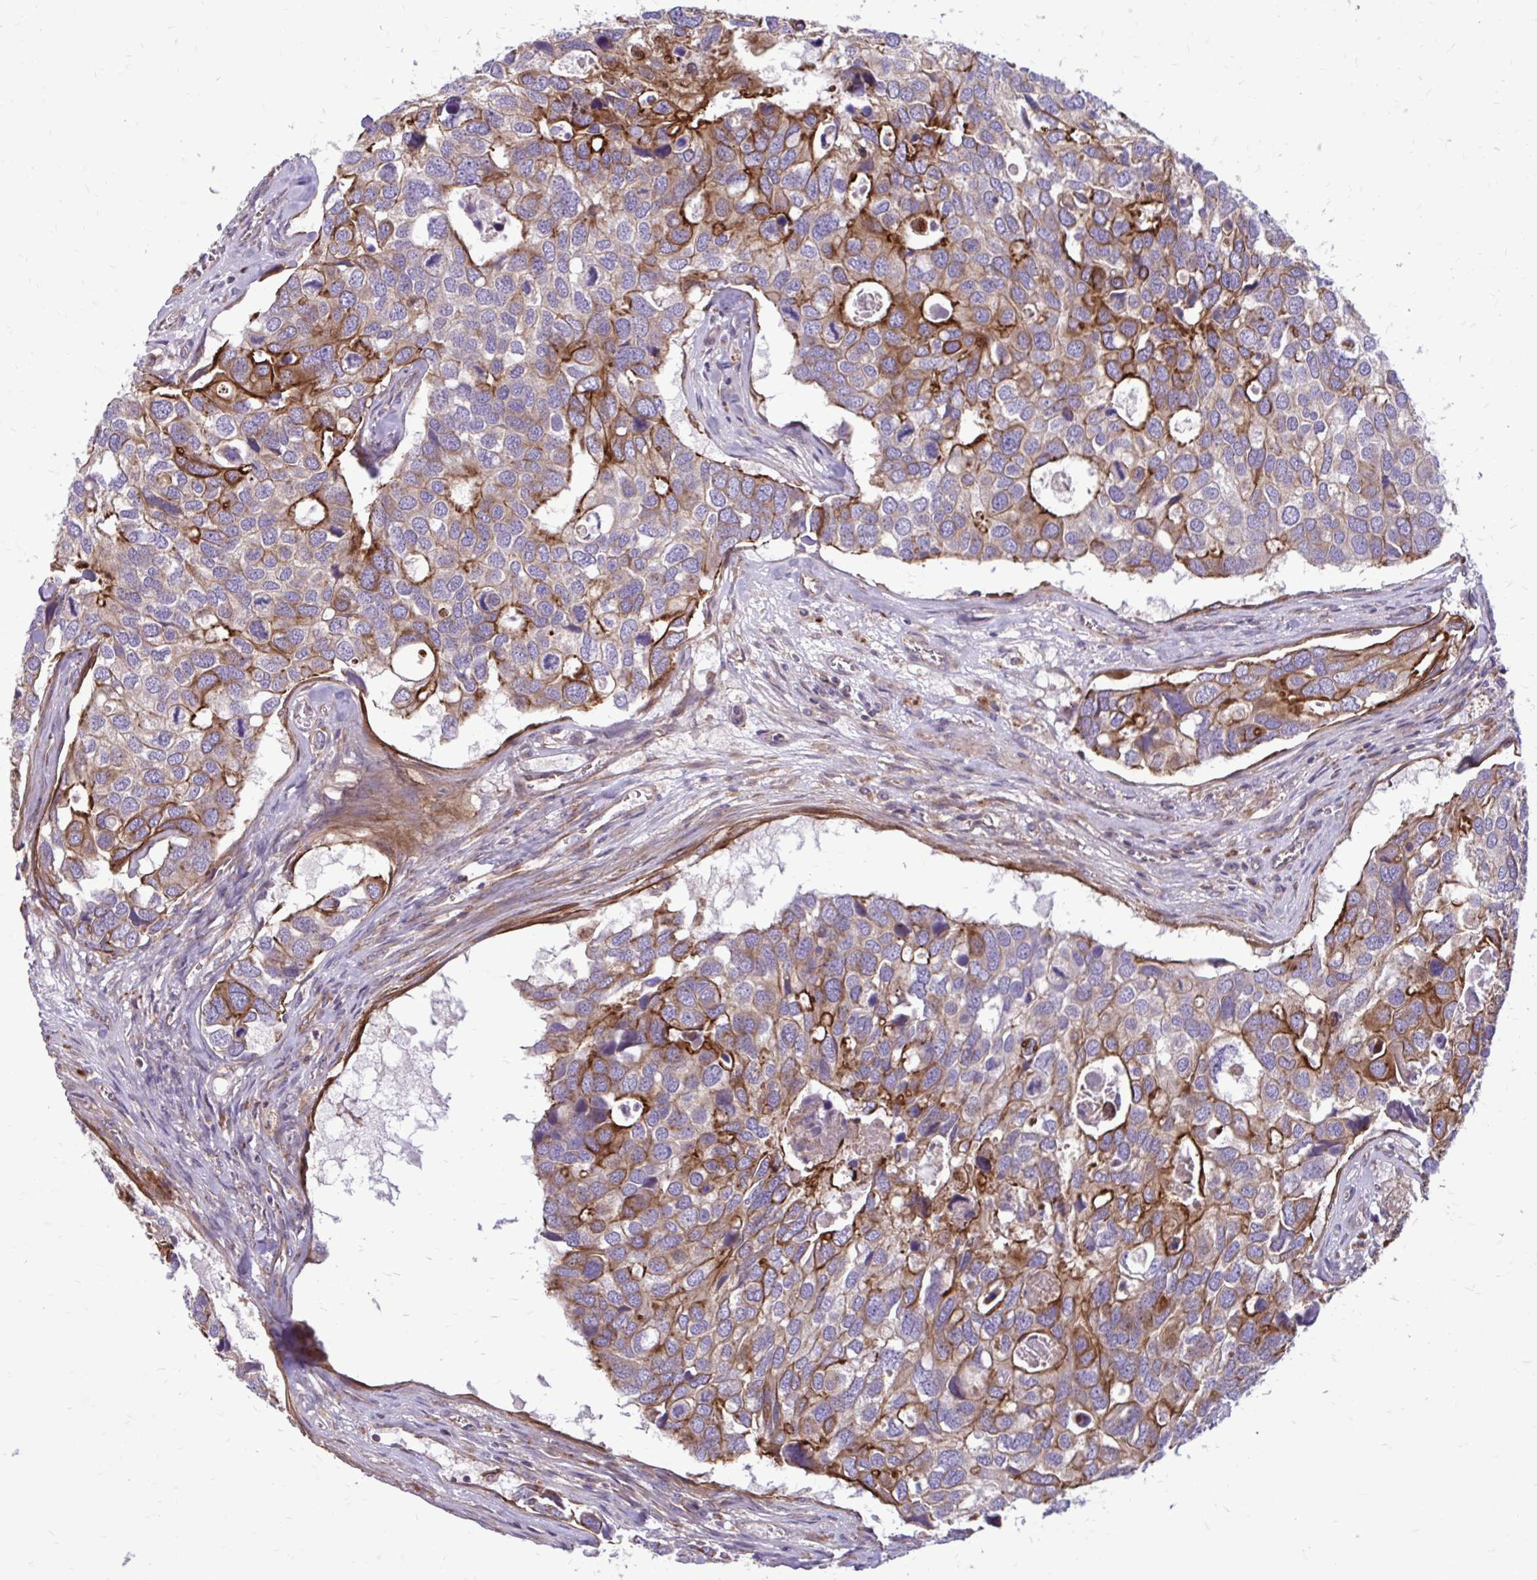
{"staining": {"intensity": "strong", "quantity": "<25%", "location": "cytoplasmic/membranous"}, "tissue": "breast cancer", "cell_type": "Tumor cells", "image_type": "cancer", "snomed": [{"axis": "morphology", "description": "Duct carcinoma"}, {"axis": "topography", "description": "Breast"}], "caption": "A photomicrograph showing strong cytoplasmic/membranous expression in approximately <25% of tumor cells in breast cancer (invasive ductal carcinoma), as visualized by brown immunohistochemical staining.", "gene": "FAP", "patient": {"sex": "female", "age": 83}}